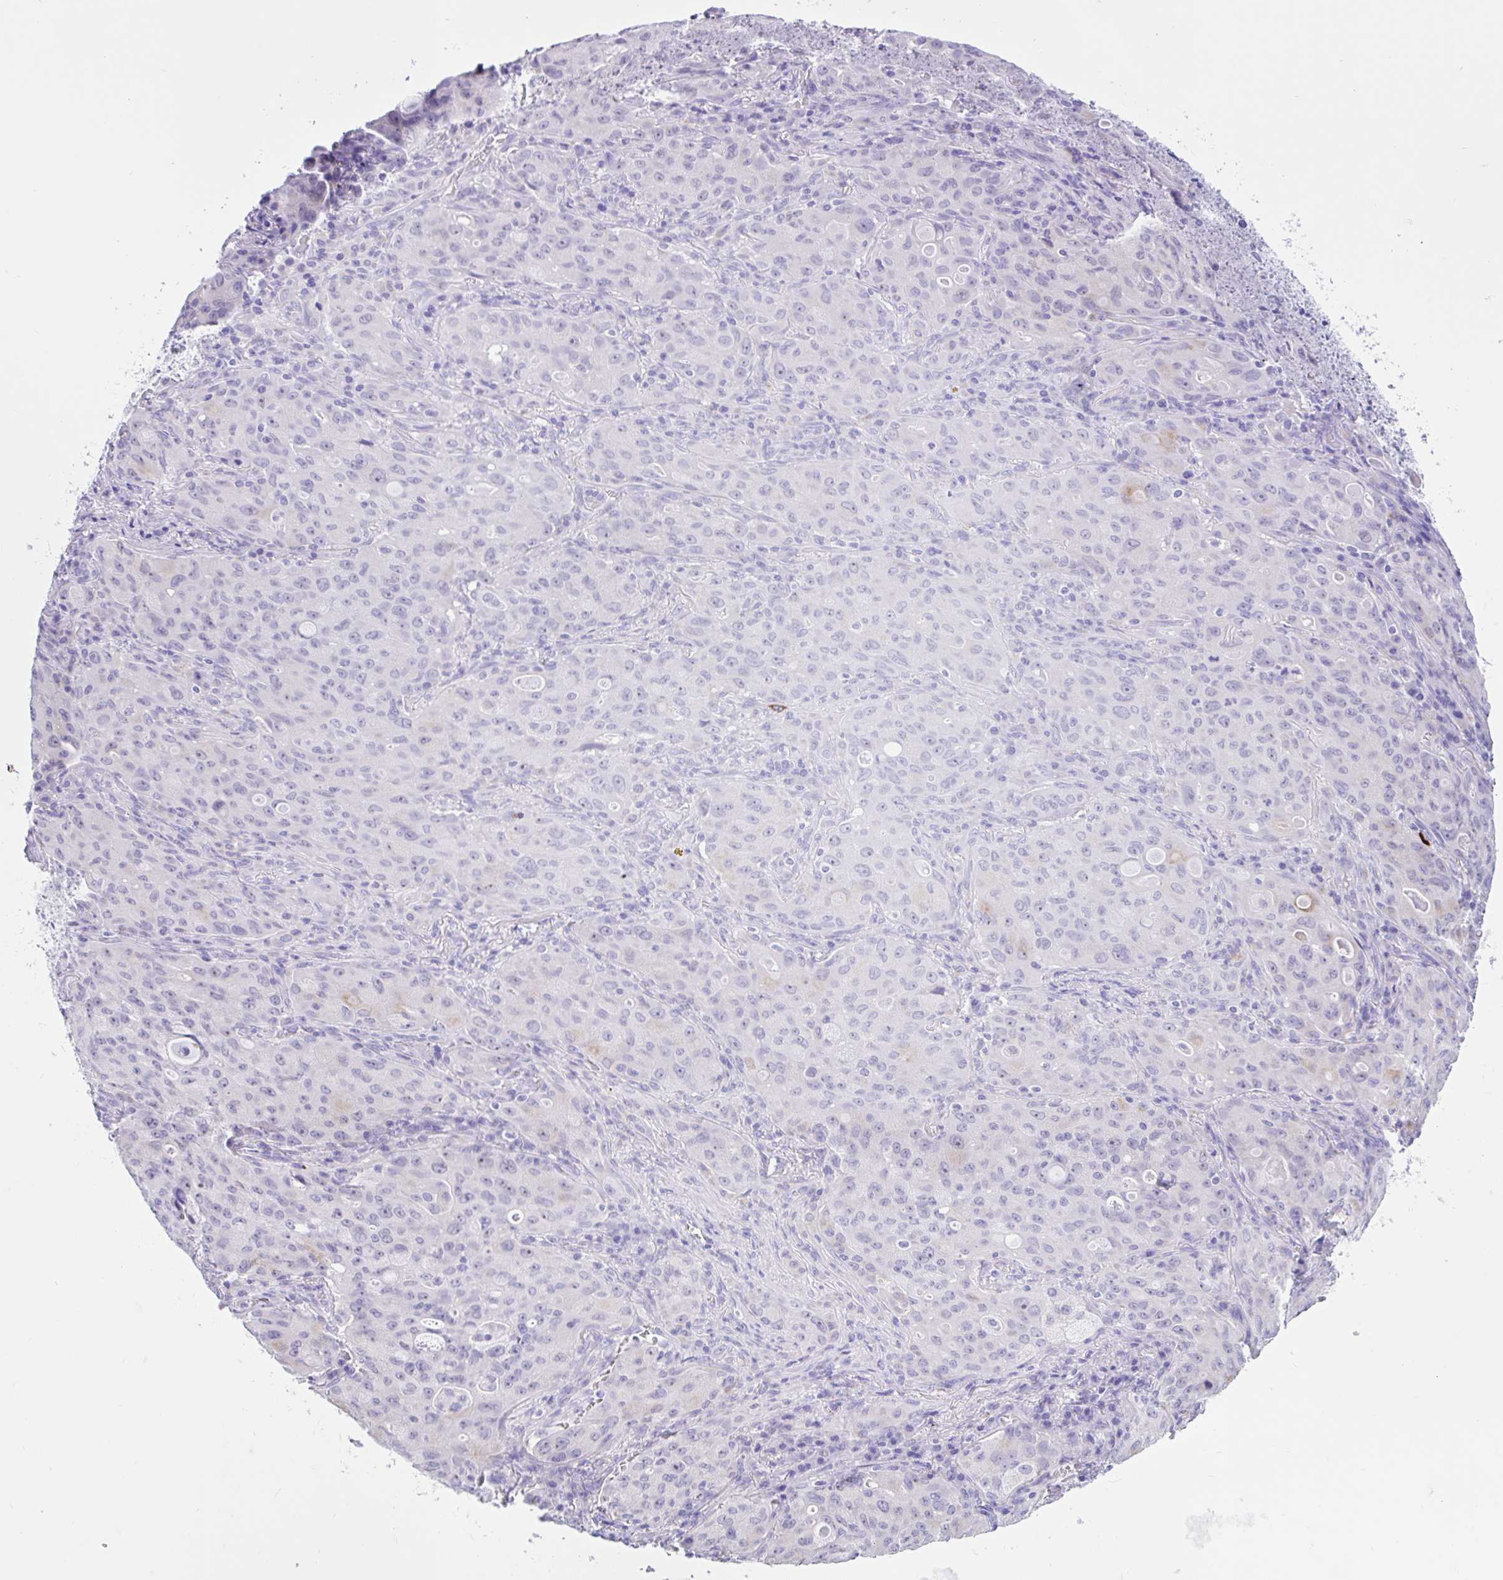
{"staining": {"intensity": "negative", "quantity": "none", "location": "none"}, "tissue": "lung cancer", "cell_type": "Tumor cells", "image_type": "cancer", "snomed": [{"axis": "morphology", "description": "Adenocarcinoma, NOS"}, {"axis": "topography", "description": "Lung"}], "caption": "Immunohistochemistry photomicrograph of neoplastic tissue: adenocarcinoma (lung) stained with DAB demonstrates no significant protein positivity in tumor cells.", "gene": "ZNF319", "patient": {"sex": "female", "age": 44}}